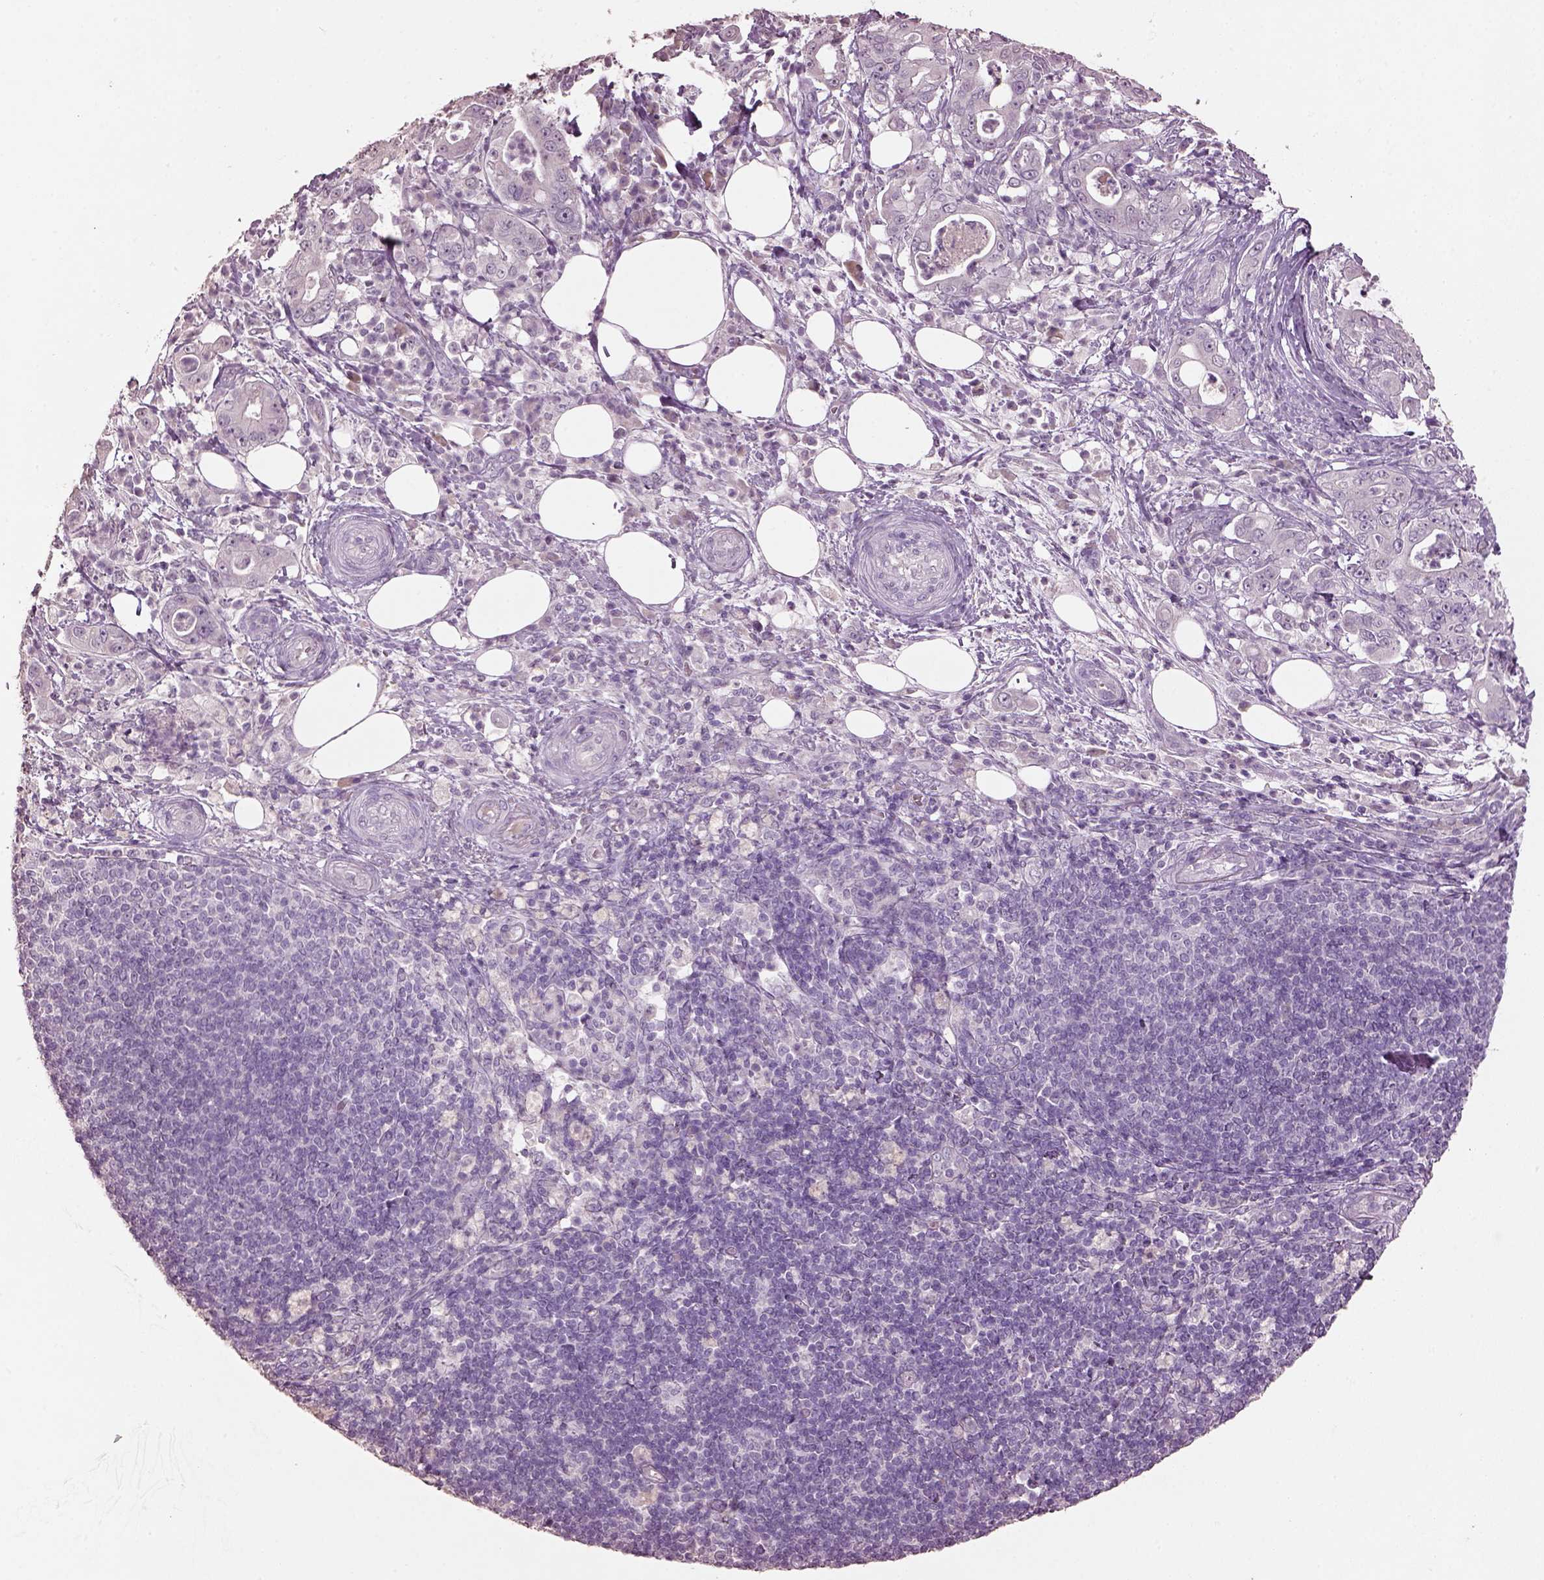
{"staining": {"intensity": "negative", "quantity": "none", "location": "none"}, "tissue": "pancreatic cancer", "cell_type": "Tumor cells", "image_type": "cancer", "snomed": [{"axis": "morphology", "description": "Adenocarcinoma, NOS"}, {"axis": "topography", "description": "Pancreas"}], "caption": "Tumor cells are negative for protein expression in human pancreatic cancer. (DAB (3,3'-diaminobenzidine) immunohistochemistry, high magnification).", "gene": "KCNIP3", "patient": {"sex": "male", "age": 71}}